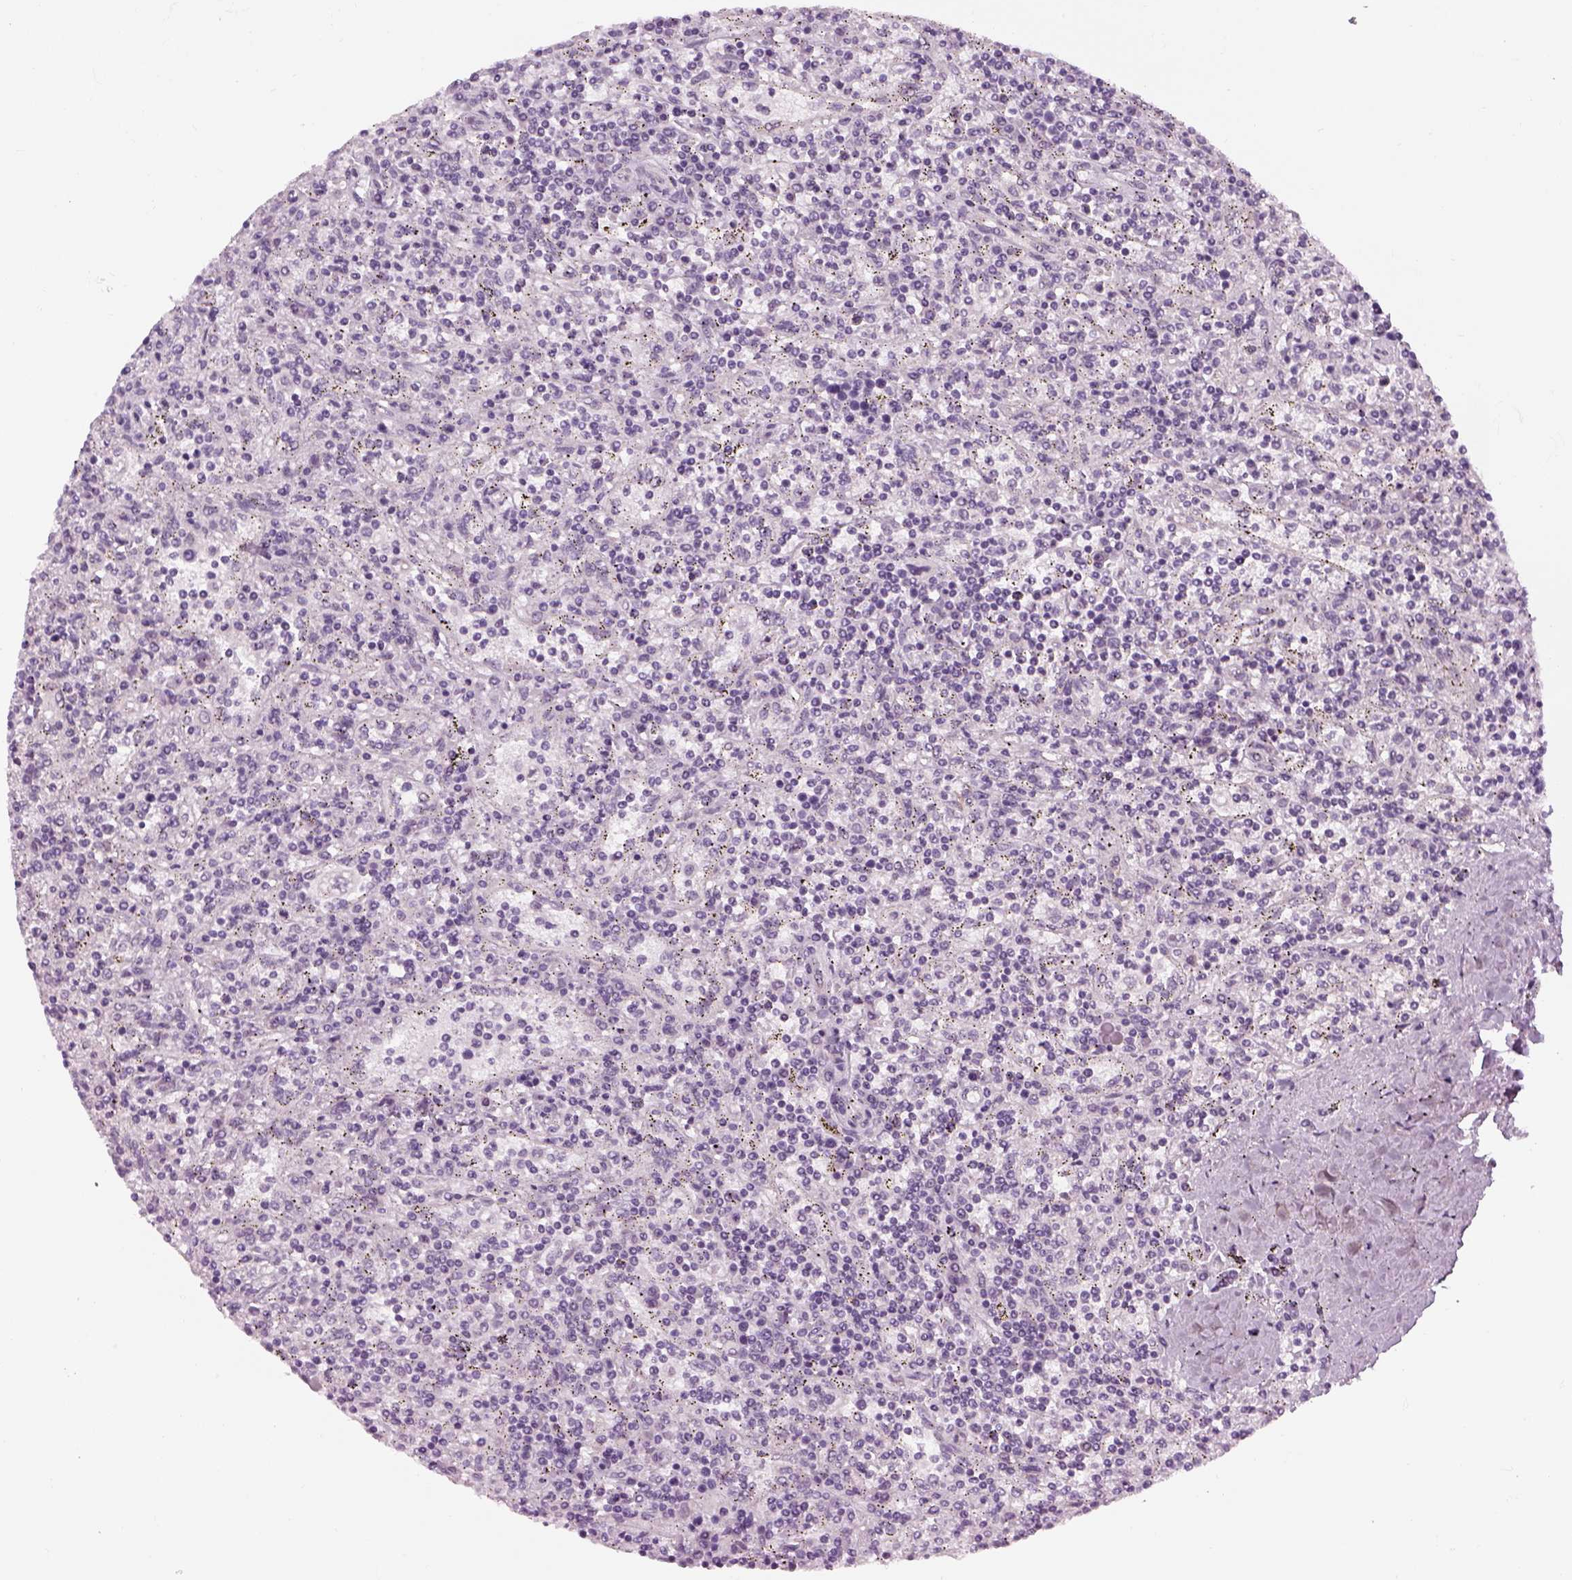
{"staining": {"intensity": "negative", "quantity": "none", "location": "none"}, "tissue": "lymphoma", "cell_type": "Tumor cells", "image_type": "cancer", "snomed": [{"axis": "morphology", "description": "Malignant lymphoma, non-Hodgkin's type, Low grade"}, {"axis": "topography", "description": "Spleen"}], "caption": "Immunohistochemical staining of human lymphoma reveals no significant staining in tumor cells.", "gene": "LRRIQ3", "patient": {"sex": "male", "age": 62}}